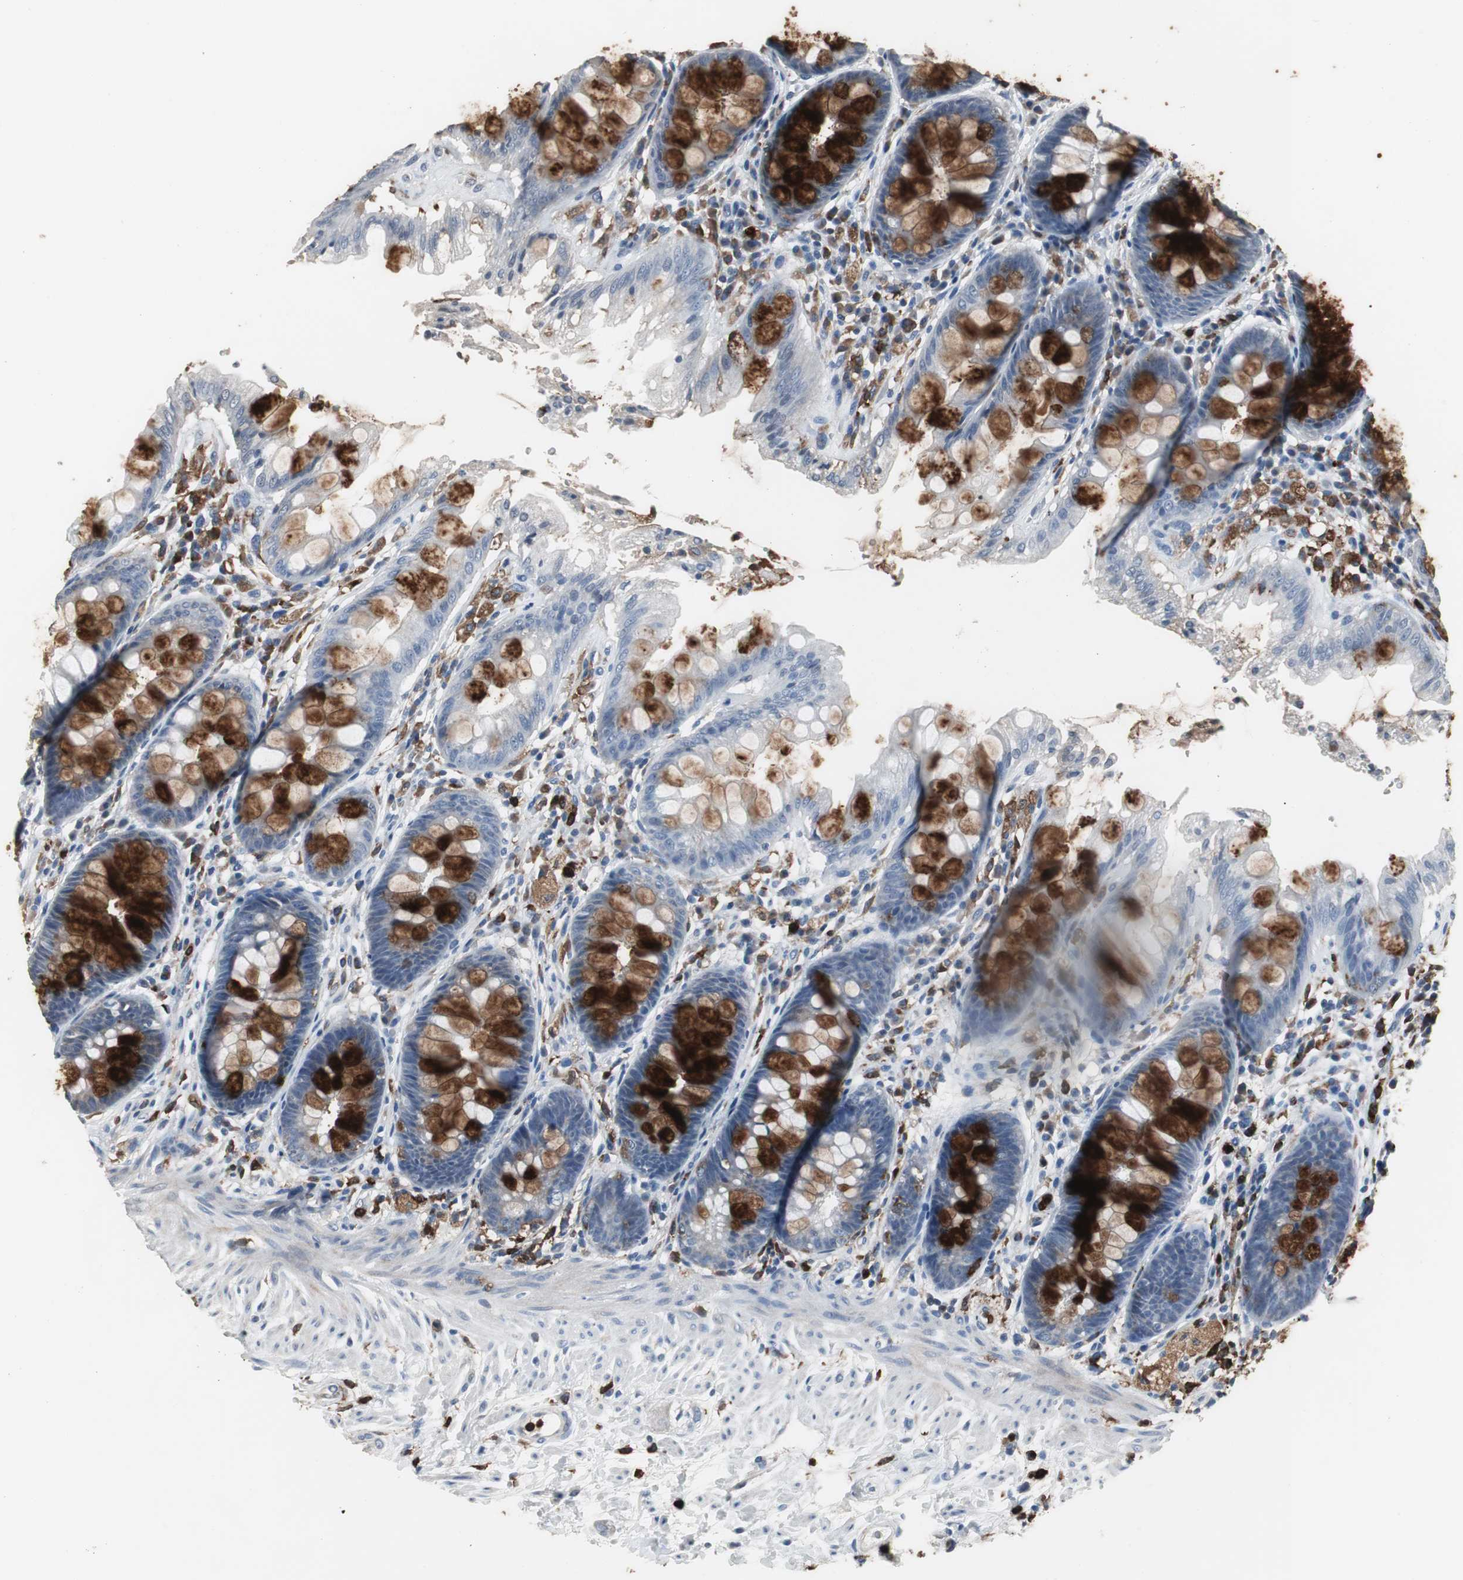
{"staining": {"intensity": "strong", "quantity": "25%-75%", "location": "cytoplasmic/membranous"}, "tissue": "rectum", "cell_type": "Glandular cells", "image_type": "normal", "snomed": [{"axis": "morphology", "description": "Normal tissue, NOS"}, {"axis": "topography", "description": "Rectum"}], "caption": "The image exhibits immunohistochemical staining of unremarkable rectum. There is strong cytoplasmic/membranous expression is identified in approximately 25%-75% of glandular cells.", "gene": "NCF2", "patient": {"sex": "female", "age": 46}}